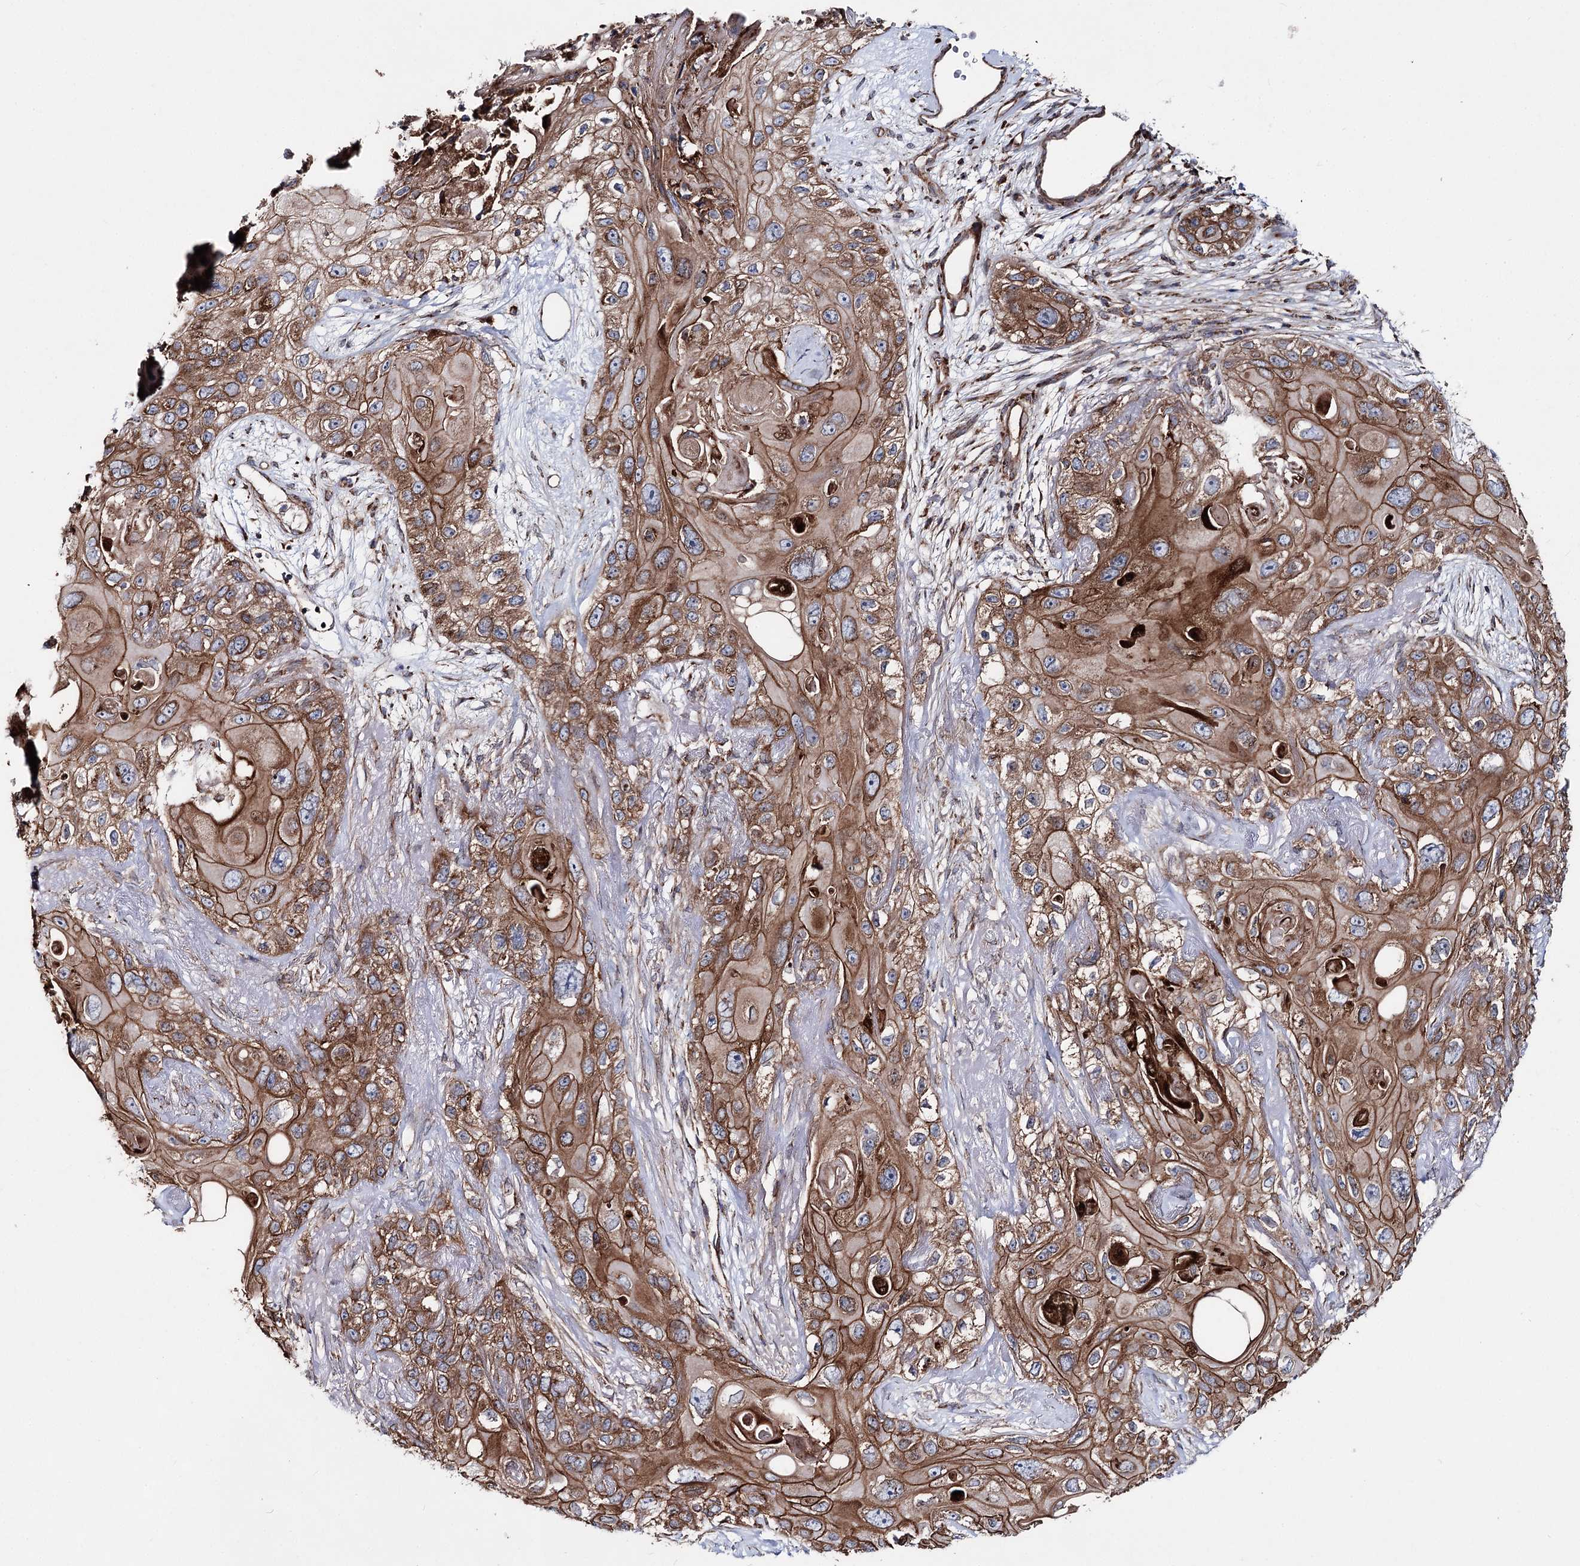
{"staining": {"intensity": "moderate", "quantity": ">75%", "location": "cytoplasmic/membranous"}, "tissue": "skin cancer", "cell_type": "Tumor cells", "image_type": "cancer", "snomed": [{"axis": "morphology", "description": "Normal tissue, NOS"}, {"axis": "morphology", "description": "Squamous cell carcinoma, NOS"}, {"axis": "topography", "description": "Skin"}], "caption": "Immunohistochemistry (IHC) image of squamous cell carcinoma (skin) stained for a protein (brown), which displays medium levels of moderate cytoplasmic/membranous expression in approximately >75% of tumor cells.", "gene": "MSANTD2", "patient": {"sex": "male", "age": 72}}